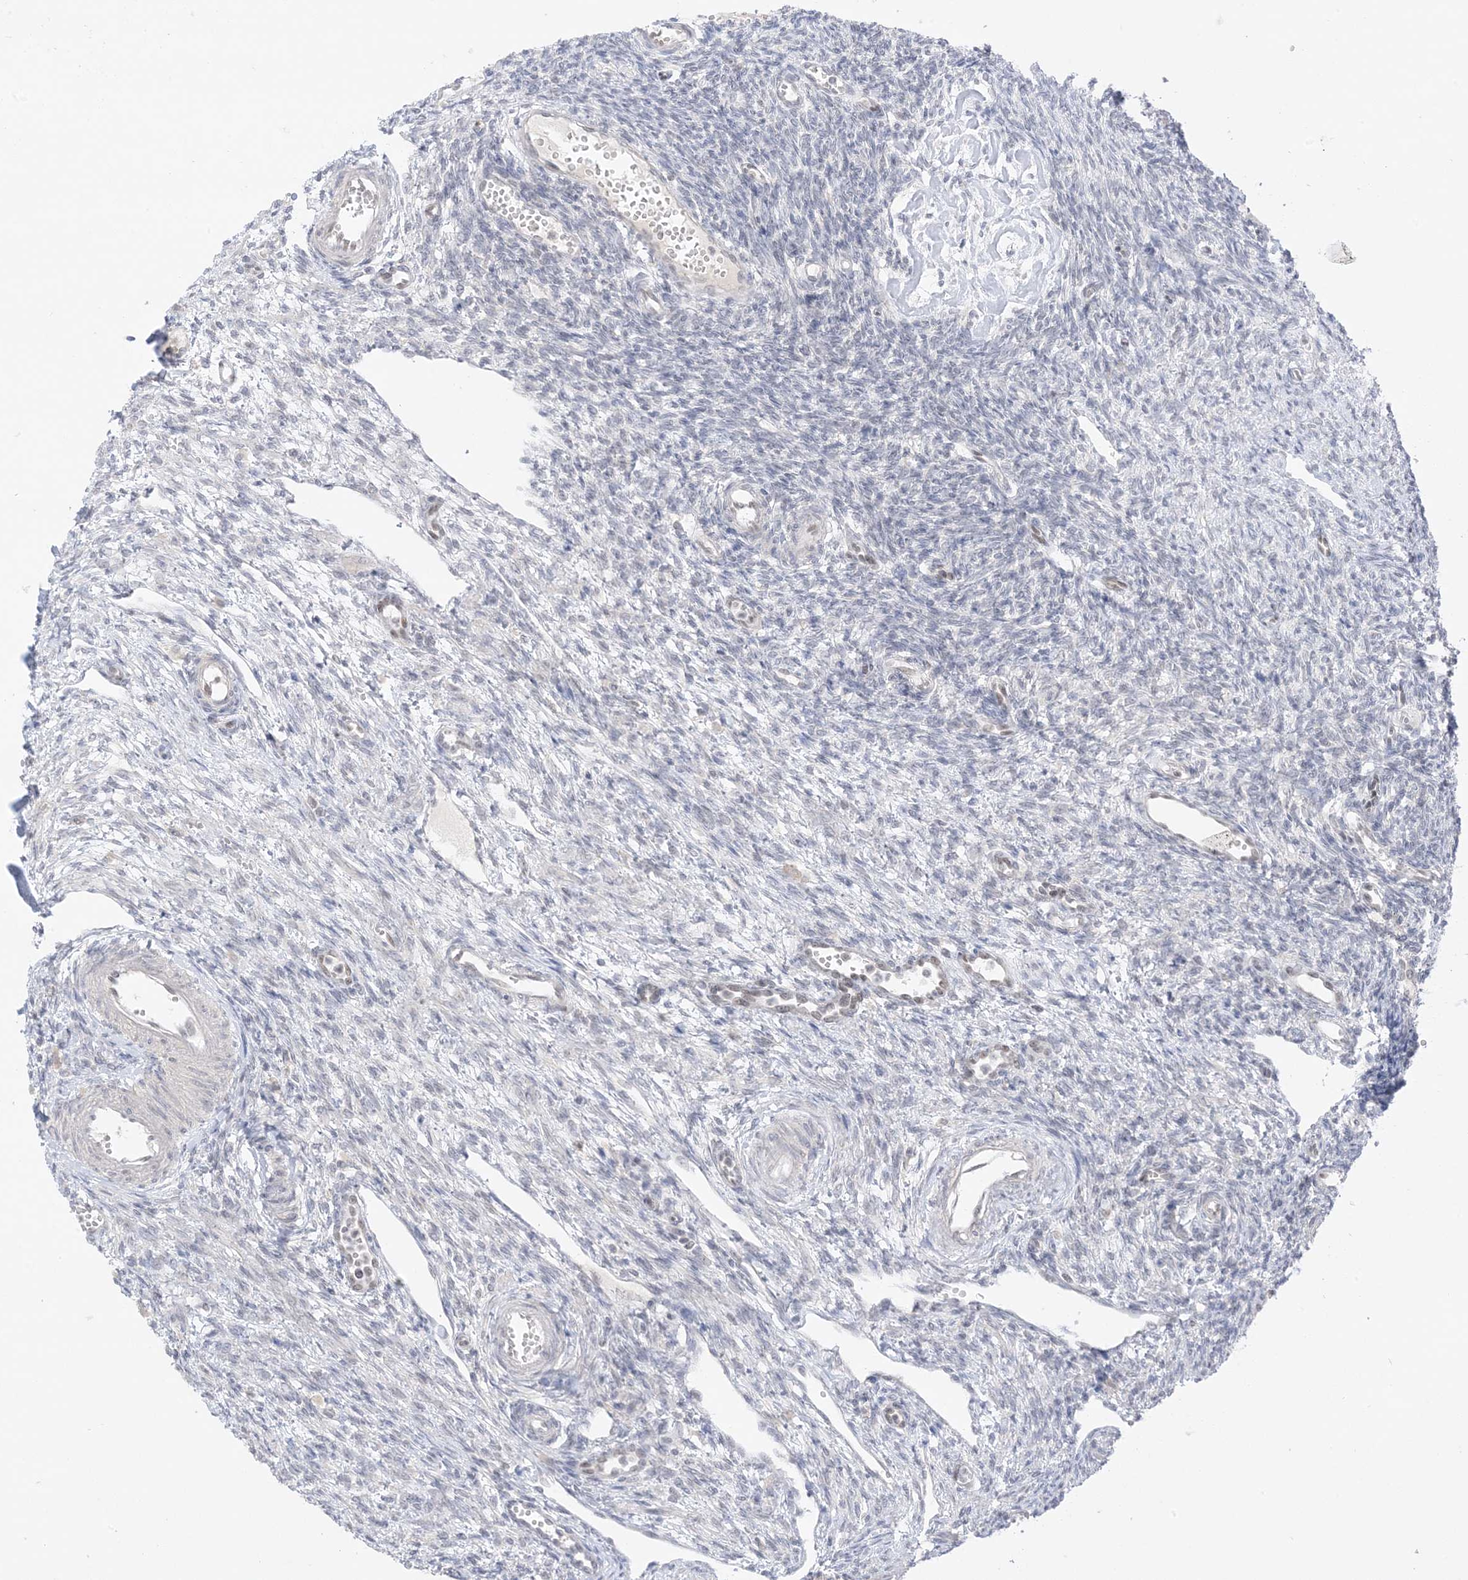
{"staining": {"intensity": "negative", "quantity": "none", "location": "none"}, "tissue": "ovary", "cell_type": "Ovarian stroma cells", "image_type": "normal", "snomed": [{"axis": "morphology", "description": "Normal tissue, NOS"}, {"axis": "morphology", "description": "Cyst, NOS"}, {"axis": "topography", "description": "Ovary"}], "caption": "Immunohistochemical staining of benign human ovary shows no significant expression in ovarian stroma cells.", "gene": "MSL3", "patient": {"sex": "female", "age": 33}}